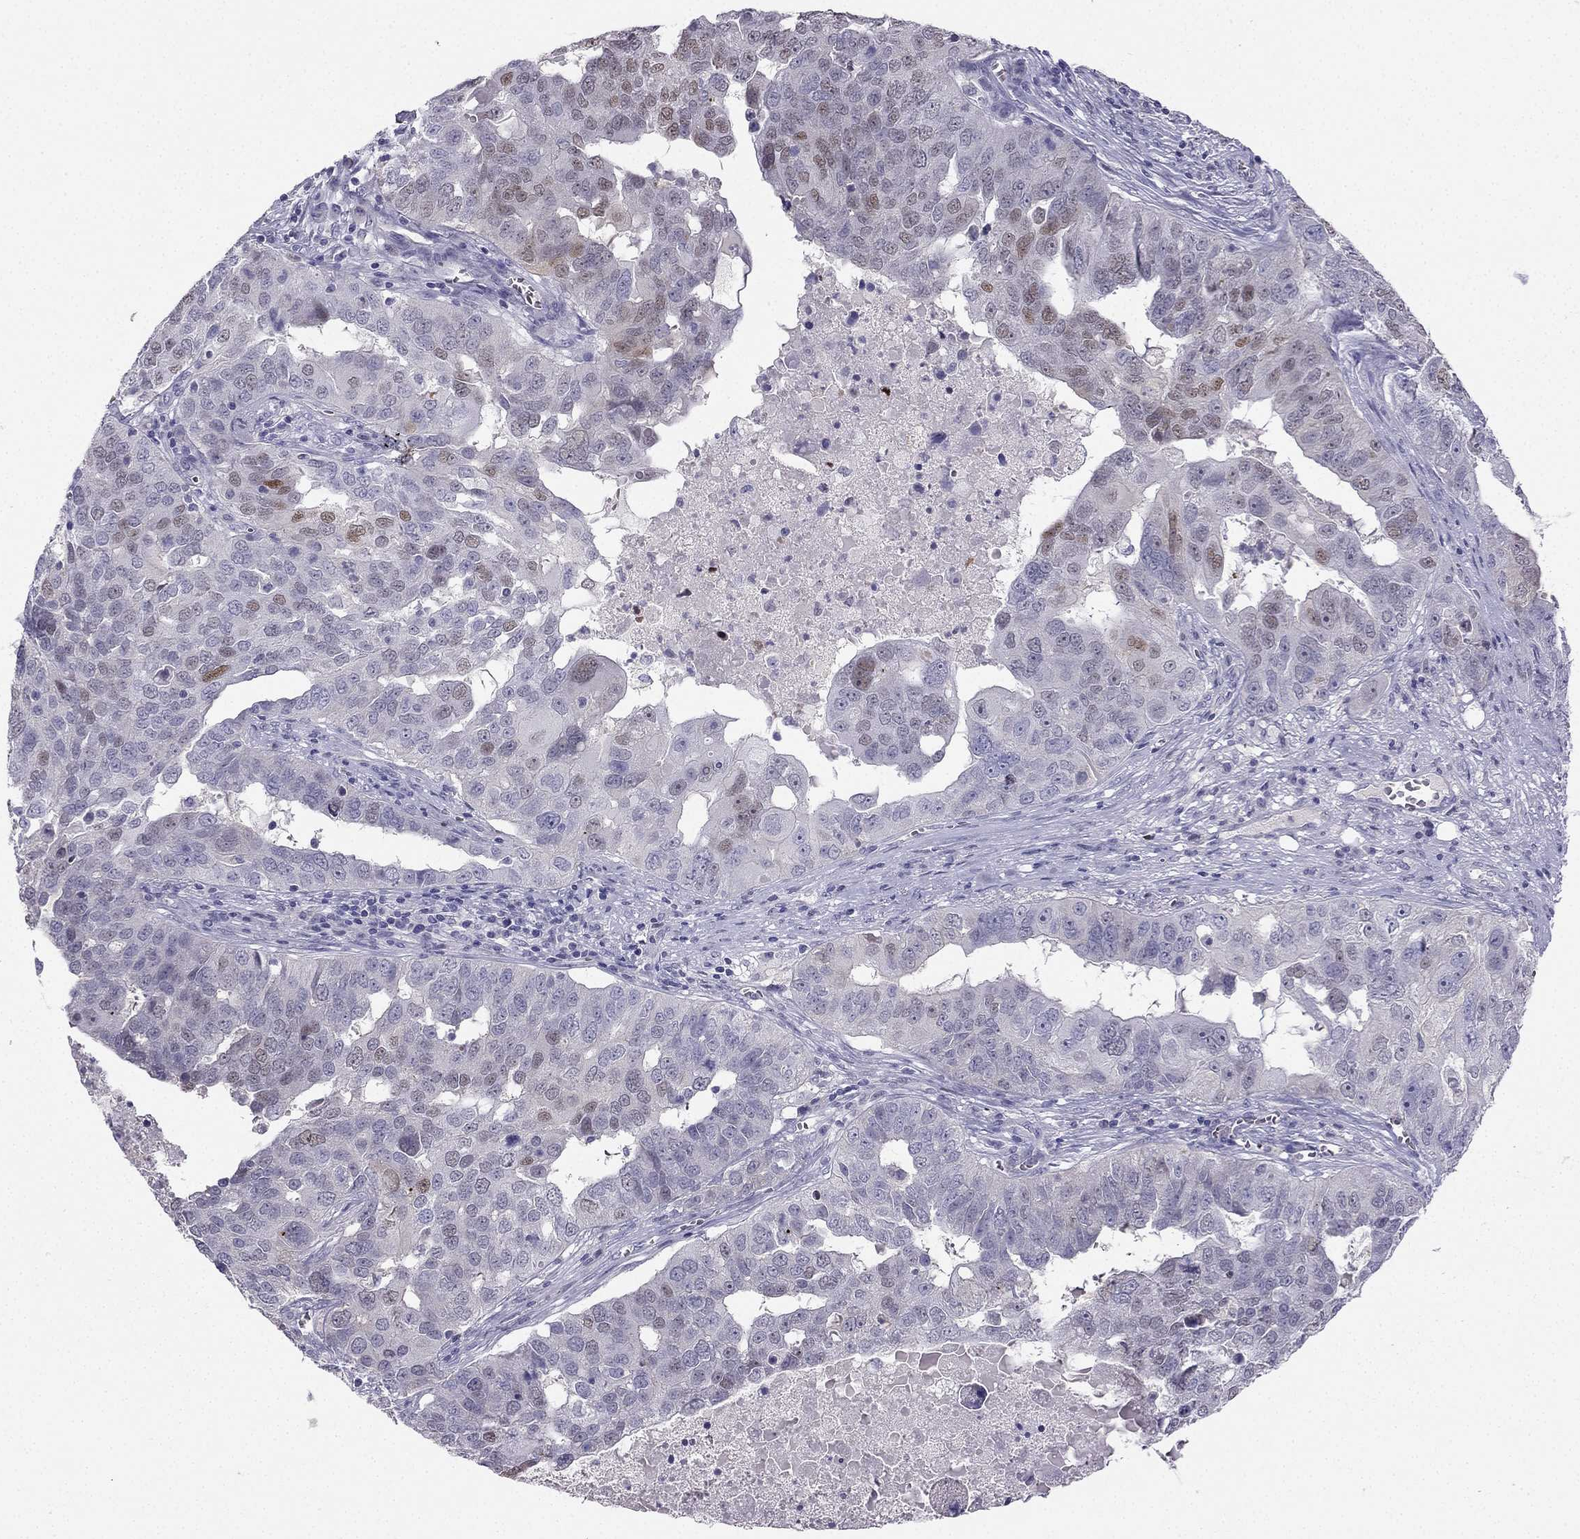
{"staining": {"intensity": "moderate", "quantity": "<25%", "location": "nuclear"}, "tissue": "ovarian cancer", "cell_type": "Tumor cells", "image_type": "cancer", "snomed": [{"axis": "morphology", "description": "Carcinoma, endometroid"}, {"axis": "topography", "description": "Soft tissue"}, {"axis": "topography", "description": "Ovary"}], "caption": "Human ovarian cancer stained with a protein marker displays moderate staining in tumor cells.", "gene": "RSPH14", "patient": {"sex": "female", "age": 52}}